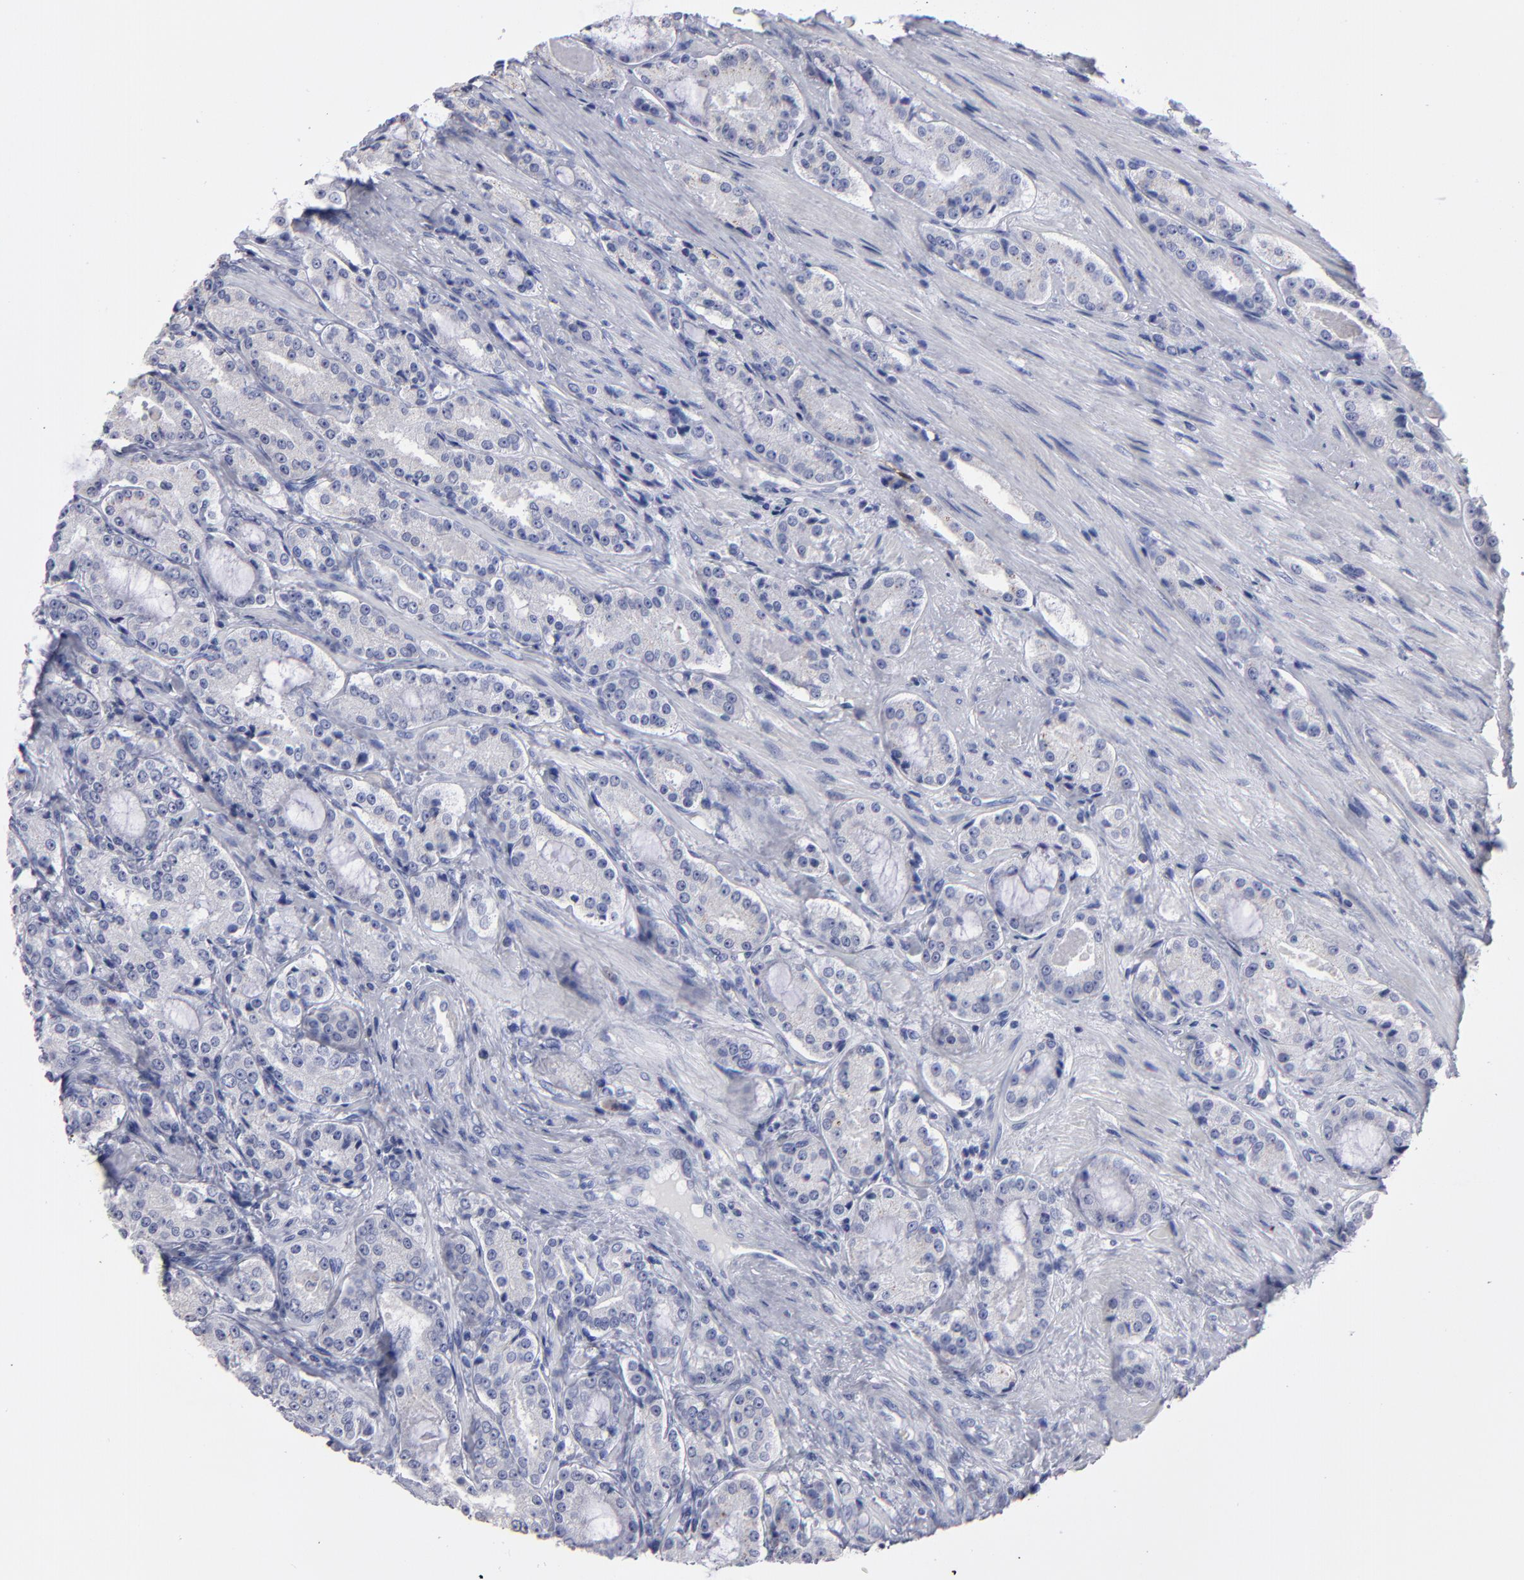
{"staining": {"intensity": "negative", "quantity": "none", "location": "none"}, "tissue": "prostate cancer", "cell_type": "Tumor cells", "image_type": "cancer", "snomed": [{"axis": "morphology", "description": "Adenocarcinoma, High grade"}, {"axis": "topography", "description": "Prostate"}], "caption": "An image of prostate cancer stained for a protein displays no brown staining in tumor cells. The staining is performed using DAB (3,3'-diaminobenzidine) brown chromogen with nuclei counter-stained in using hematoxylin.", "gene": "FABP4", "patient": {"sex": "male", "age": 72}}